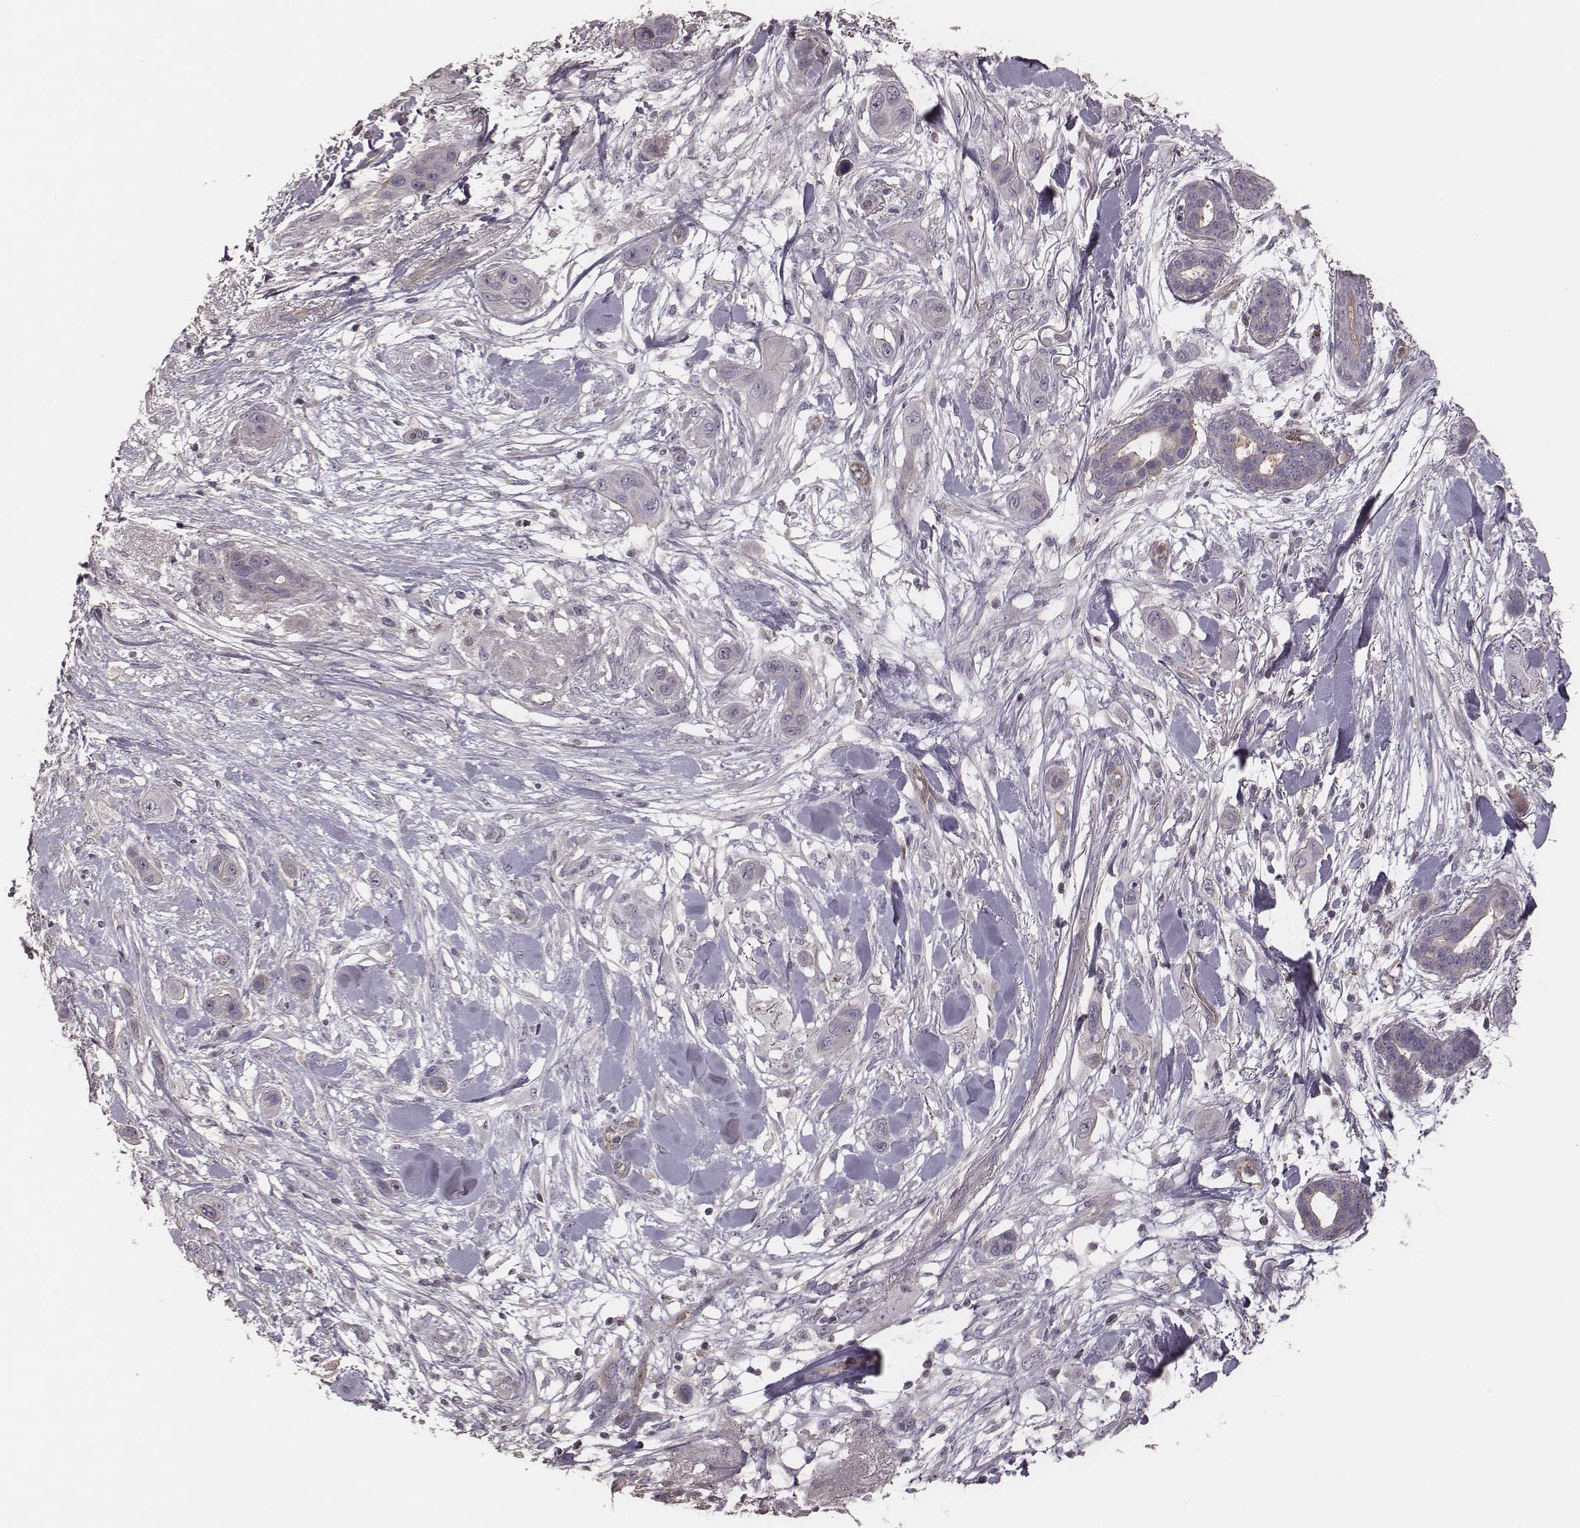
{"staining": {"intensity": "negative", "quantity": "none", "location": "none"}, "tissue": "skin cancer", "cell_type": "Tumor cells", "image_type": "cancer", "snomed": [{"axis": "morphology", "description": "Squamous cell carcinoma, NOS"}, {"axis": "topography", "description": "Skin"}], "caption": "DAB immunohistochemical staining of human skin squamous cell carcinoma shows no significant positivity in tumor cells.", "gene": "OTOGL", "patient": {"sex": "male", "age": 79}}